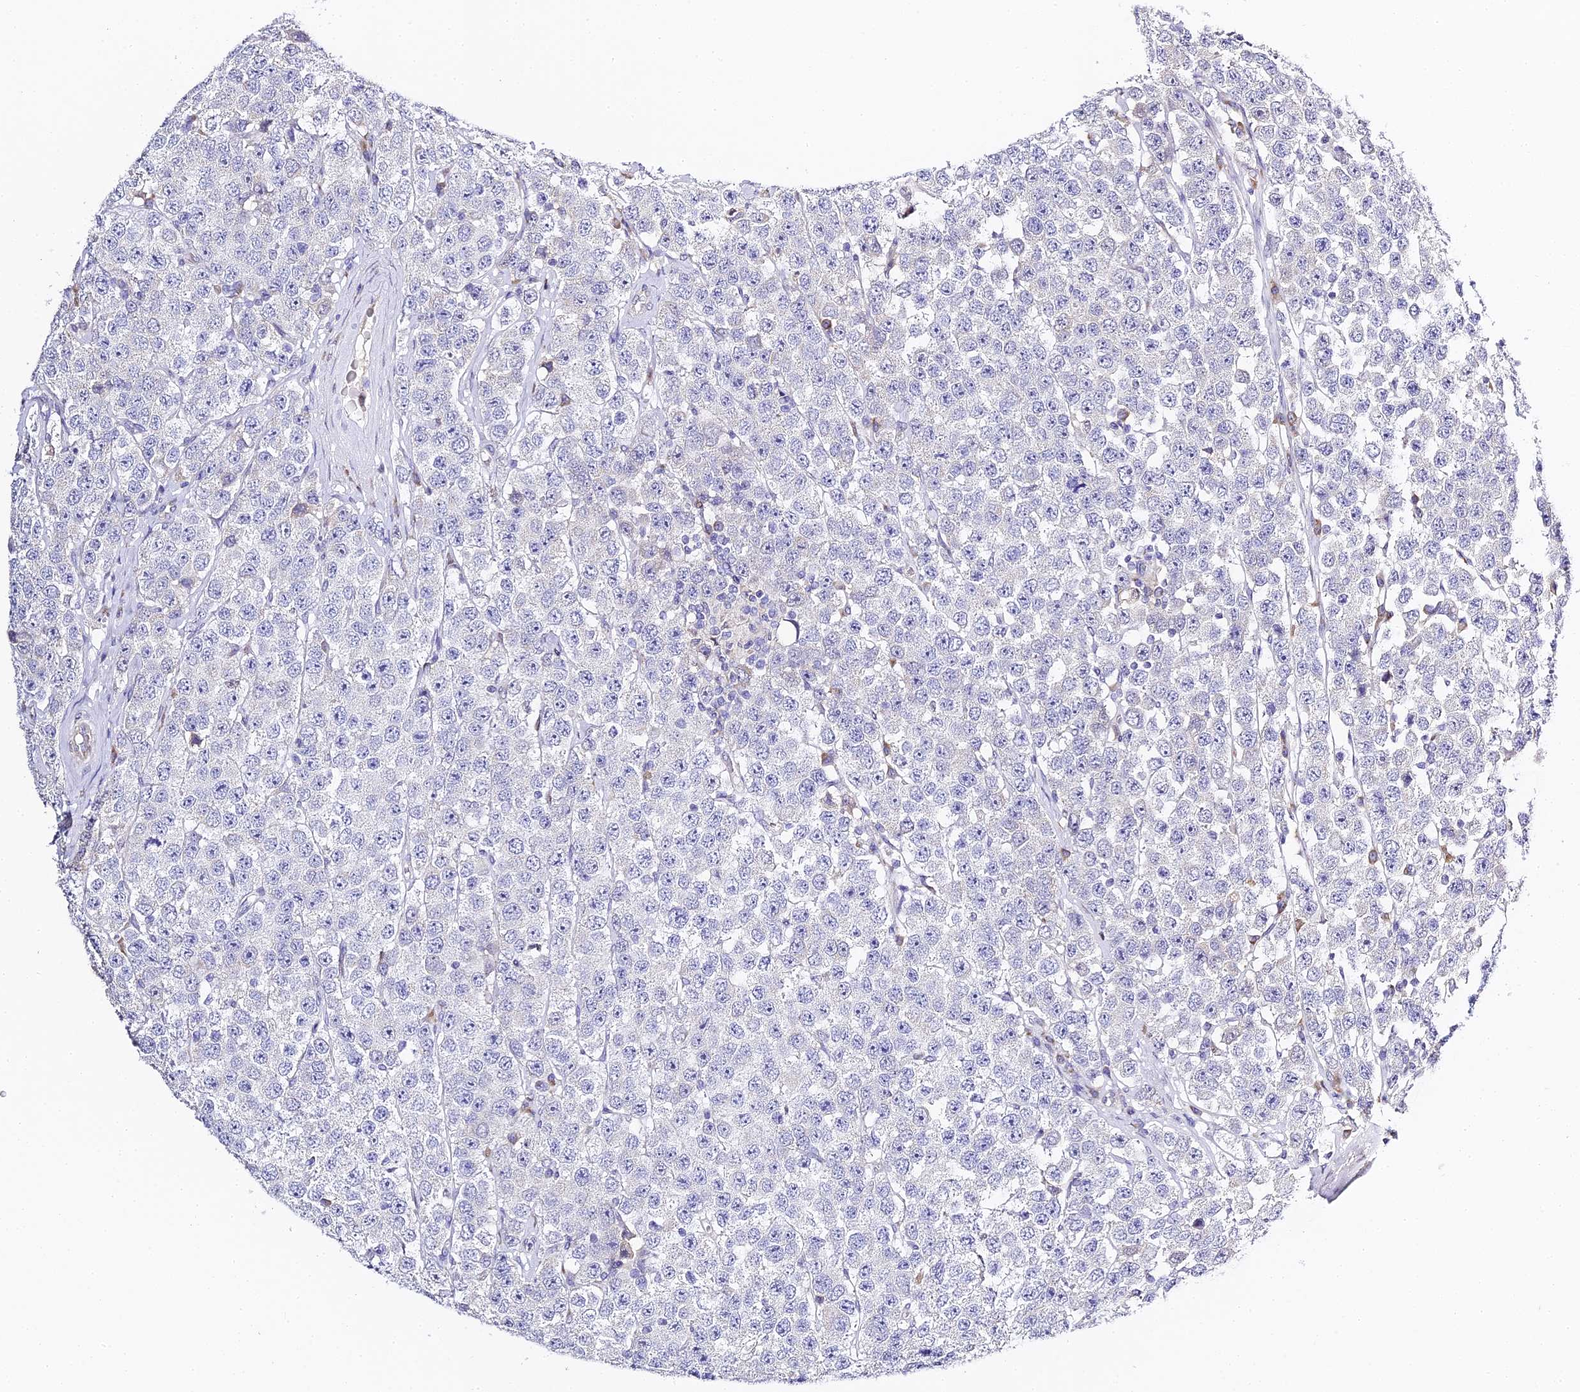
{"staining": {"intensity": "negative", "quantity": "none", "location": "none"}, "tissue": "testis cancer", "cell_type": "Tumor cells", "image_type": "cancer", "snomed": [{"axis": "morphology", "description": "Seminoma, NOS"}, {"axis": "topography", "description": "Testis"}], "caption": "Tumor cells show no significant protein positivity in testis cancer.", "gene": "SERP1", "patient": {"sex": "male", "age": 28}}